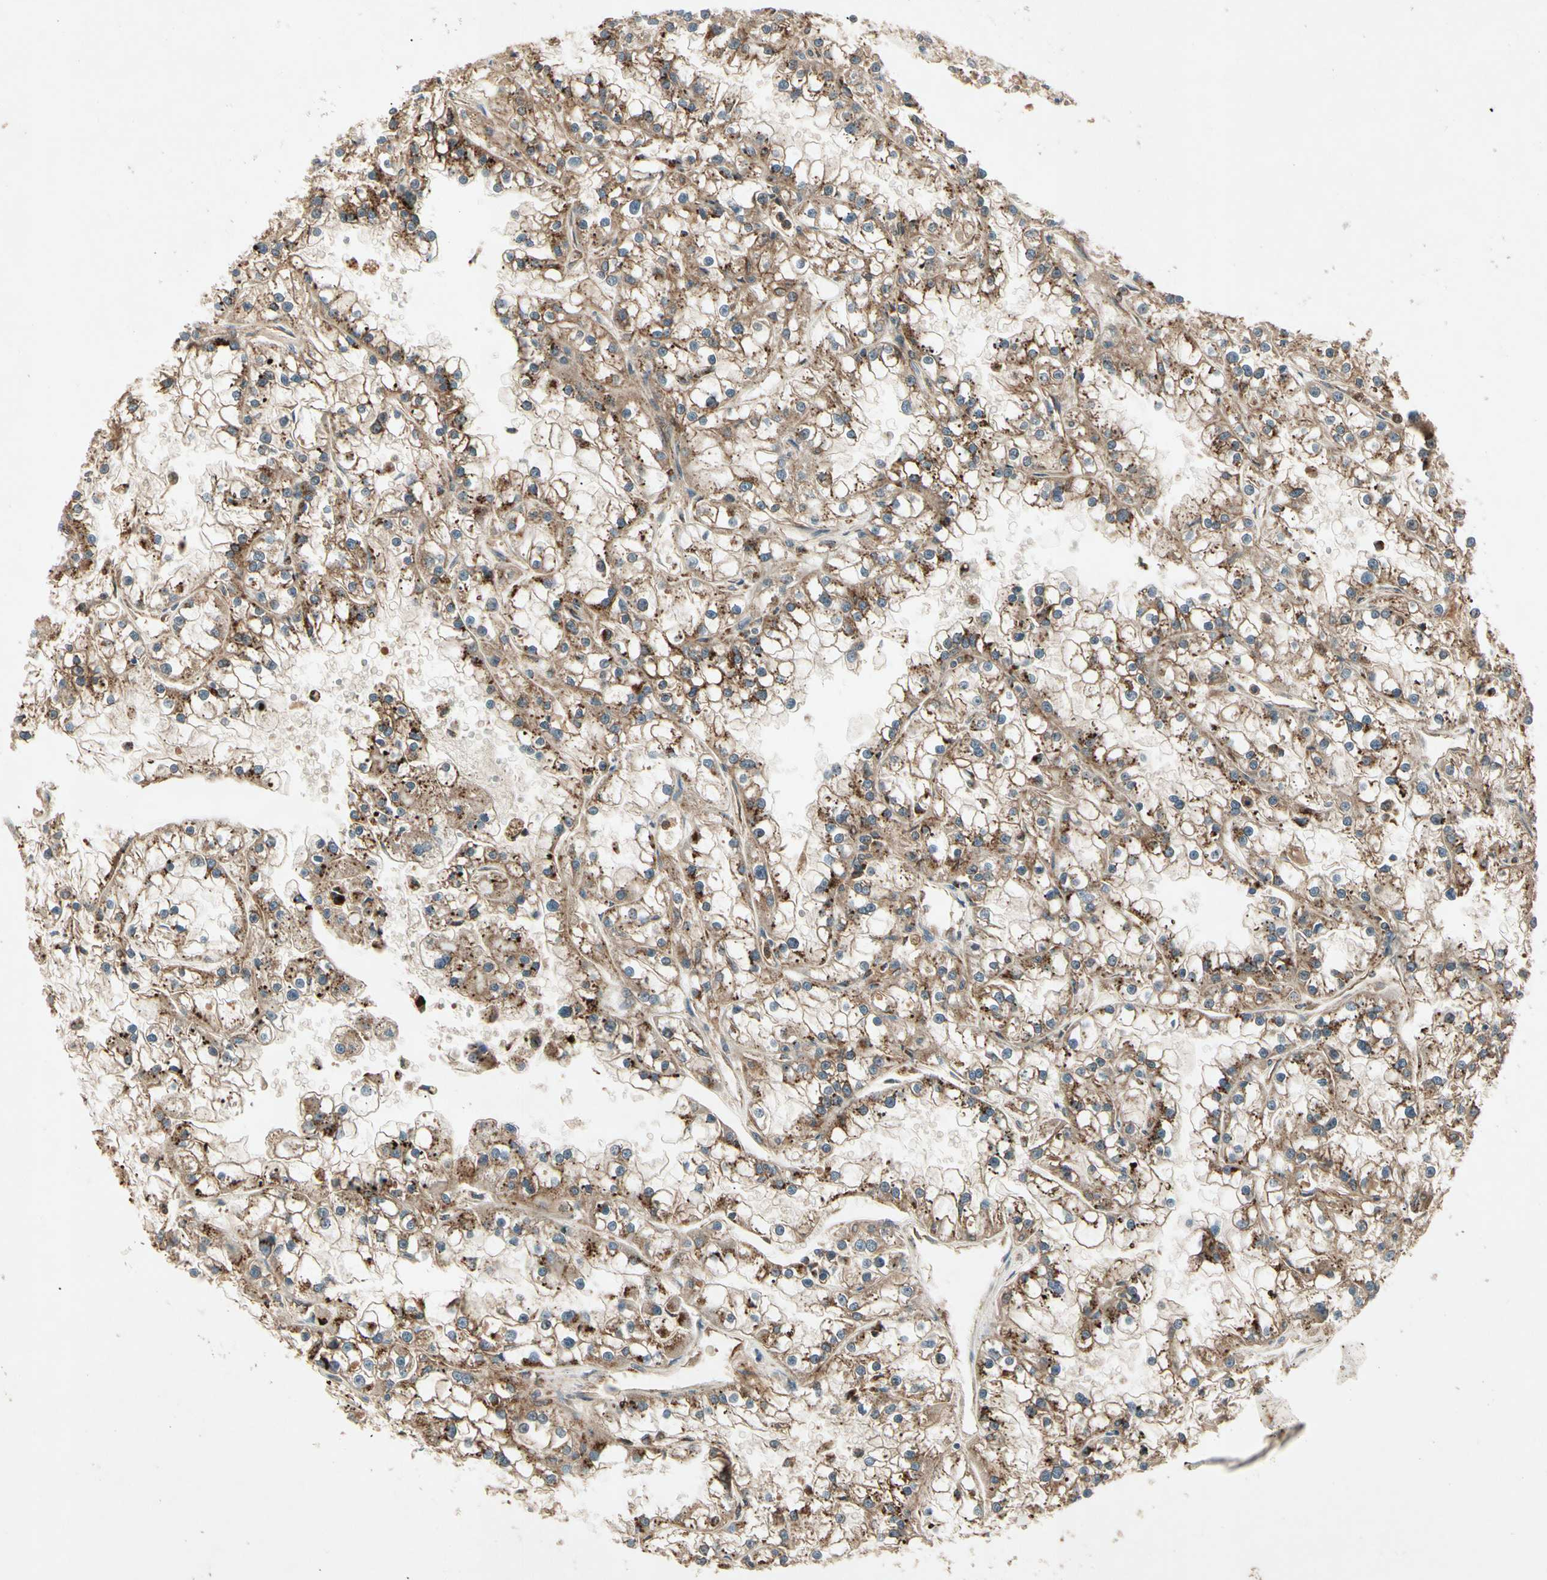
{"staining": {"intensity": "moderate", "quantity": ">75%", "location": "cytoplasmic/membranous"}, "tissue": "renal cancer", "cell_type": "Tumor cells", "image_type": "cancer", "snomed": [{"axis": "morphology", "description": "Adenocarcinoma, NOS"}, {"axis": "topography", "description": "Kidney"}], "caption": "A brown stain shows moderate cytoplasmic/membranous expression of a protein in human renal adenocarcinoma tumor cells. Nuclei are stained in blue.", "gene": "FLOT1", "patient": {"sex": "female", "age": 52}}